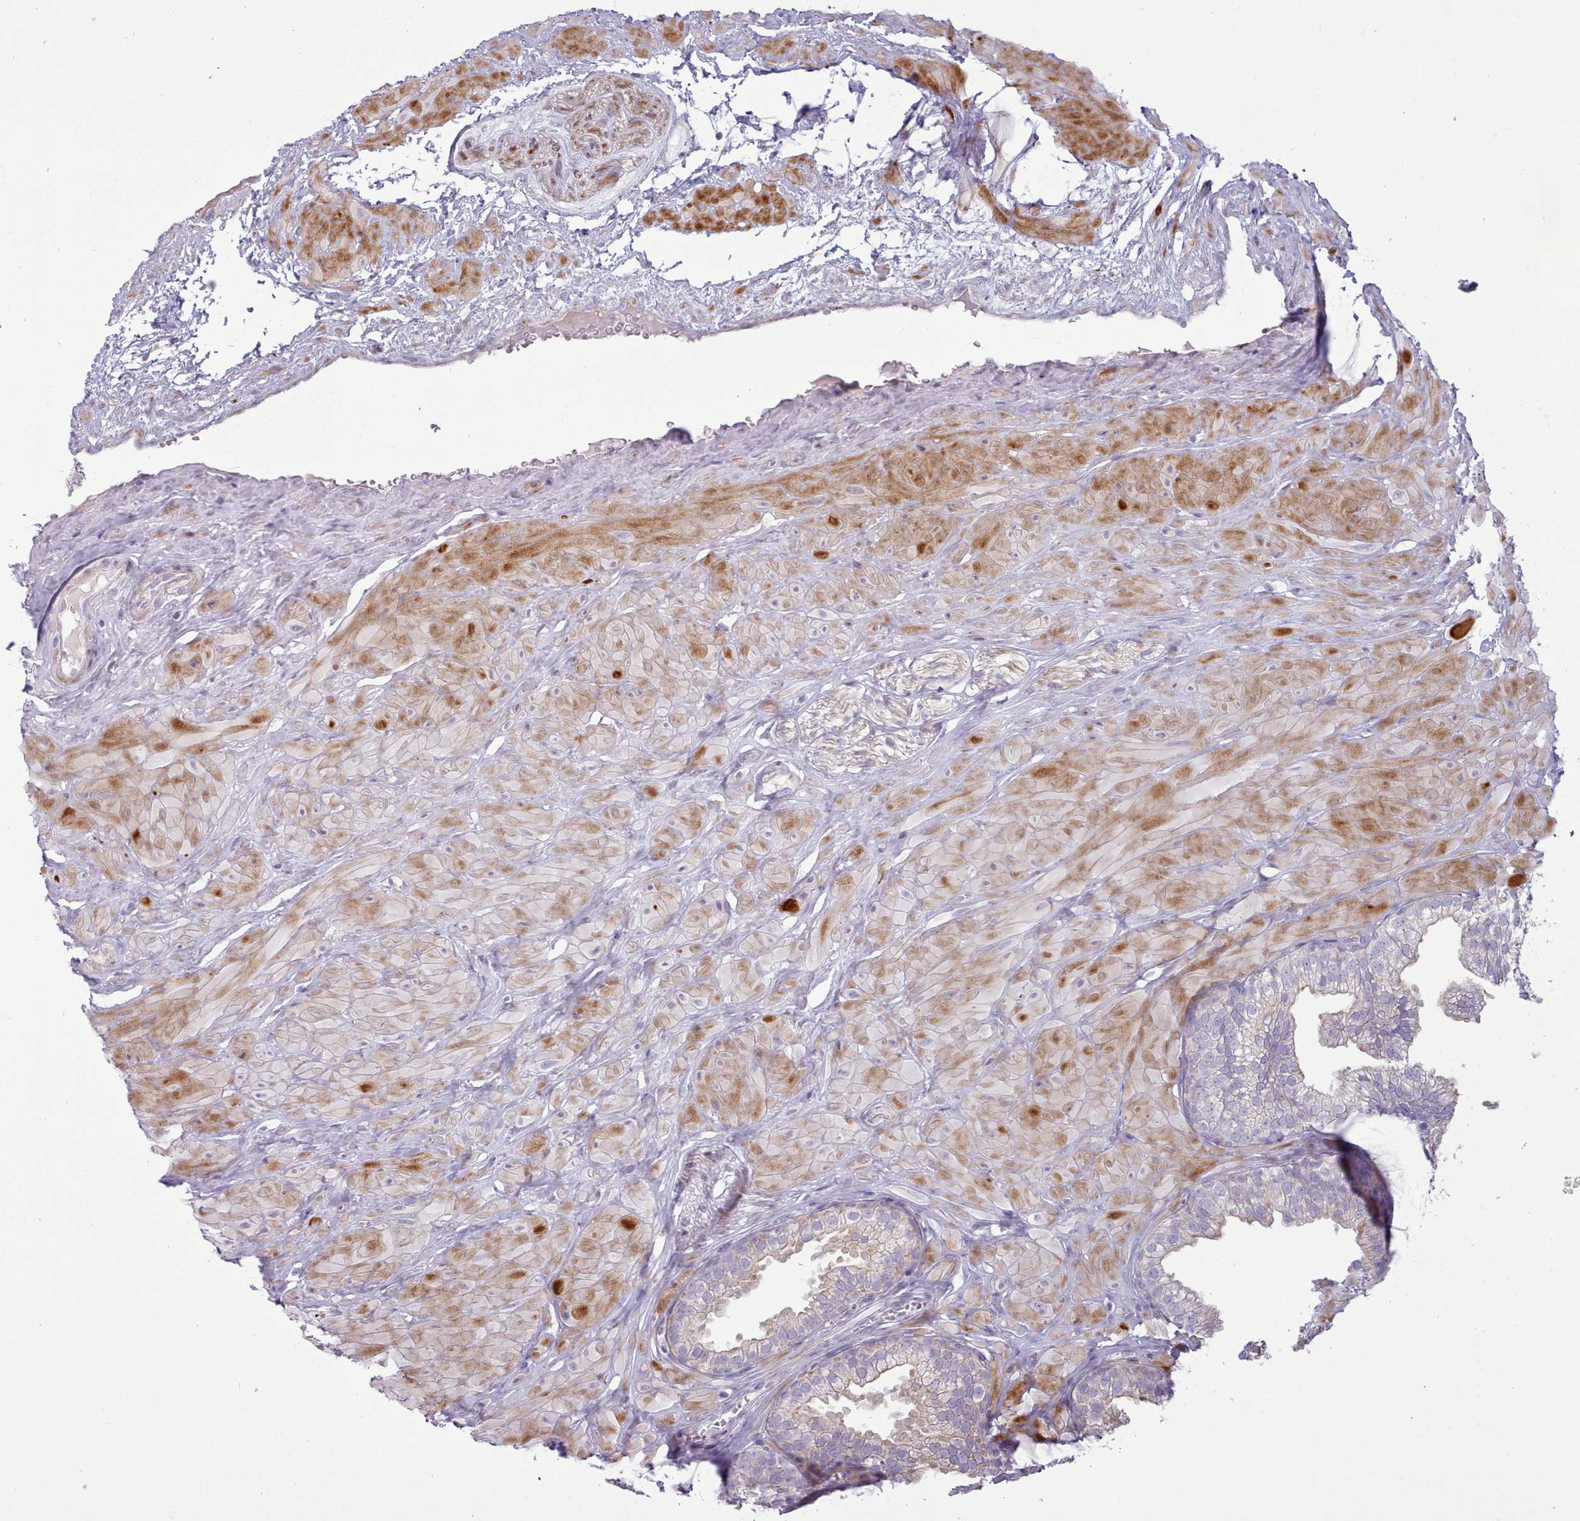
{"staining": {"intensity": "weak", "quantity": "<25%", "location": "cytoplasmic/membranous"}, "tissue": "prostate", "cell_type": "Glandular cells", "image_type": "normal", "snomed": [{"axis": "morphology", "description": "Normal tissue, NOS"}, {"axis": "topography", "description": "Prostate"}, {"axis": "topography", "description": "Peripheral nerve tissue"}], "caption": "DAB (3,3'-diaminobenzidine) immunohistochemical staining of normal human prostate demonstrates no significant staining in glandular cells. (Stains: DAB (3,3'-diaminobenzidine) immunohistochemistry with hematoxylin counter stain, Microscopy: brightfield microscopy at high magnification).", "gene": "PPP3R1", "patient": {"sex": "male", "age": 55}}